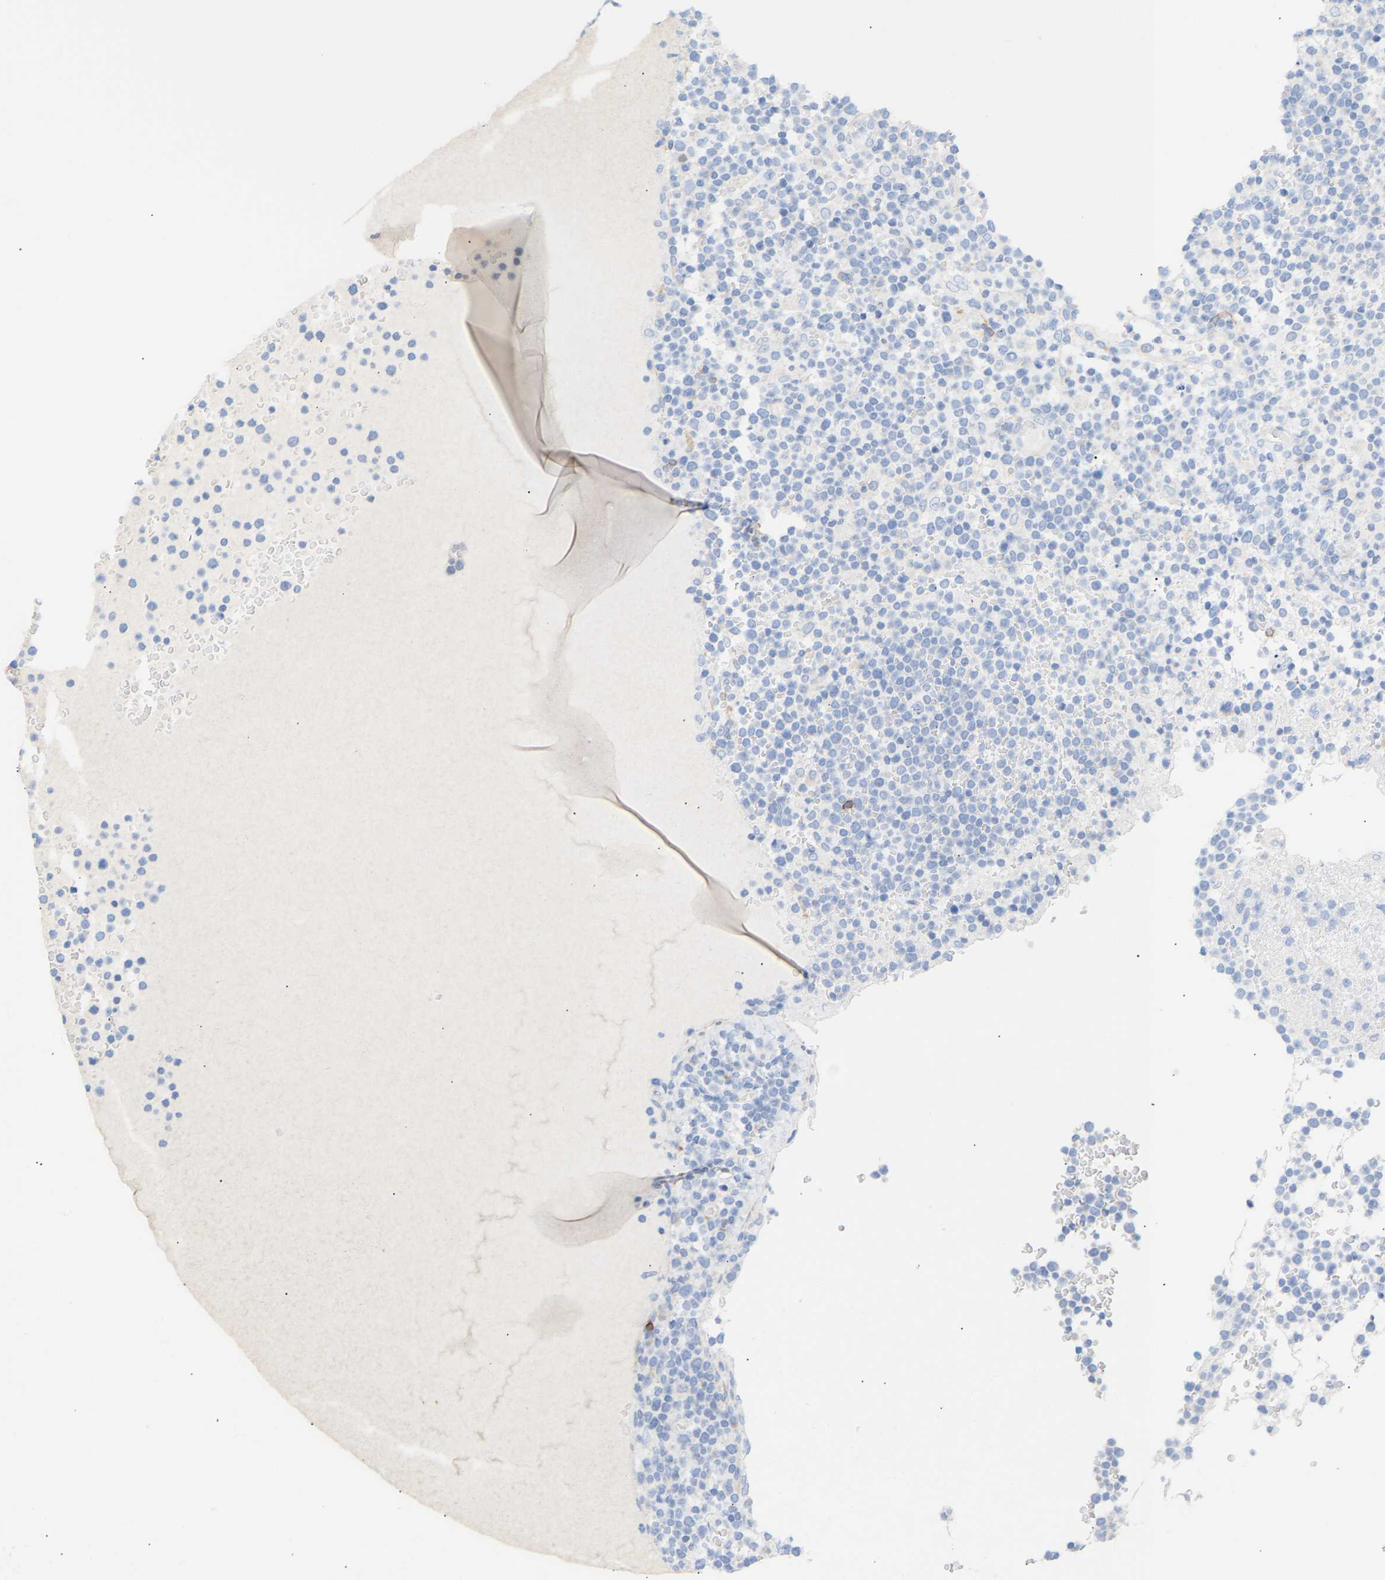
{"staining": {"intensity": "negative", "quantity": "none", "location": "none"}, "tissue": "lymphoma", "cell_type": "Tumor cells", "image_type": "cancer", "snomed": [{"axis": "morphology", "description": "Malignant lymphoma, non-Hodgkin's type, High grade"}, {"axis": "topography", "description": "Lymph node"}], "caption": "Micrograph shows no protein staining in tumor cells of lymphoma tissue. (Immunohistochemistry, brightfield microscopy, high magnification).", "gene": "AMPH", "patient": {"sex": "male", "age": 61}}